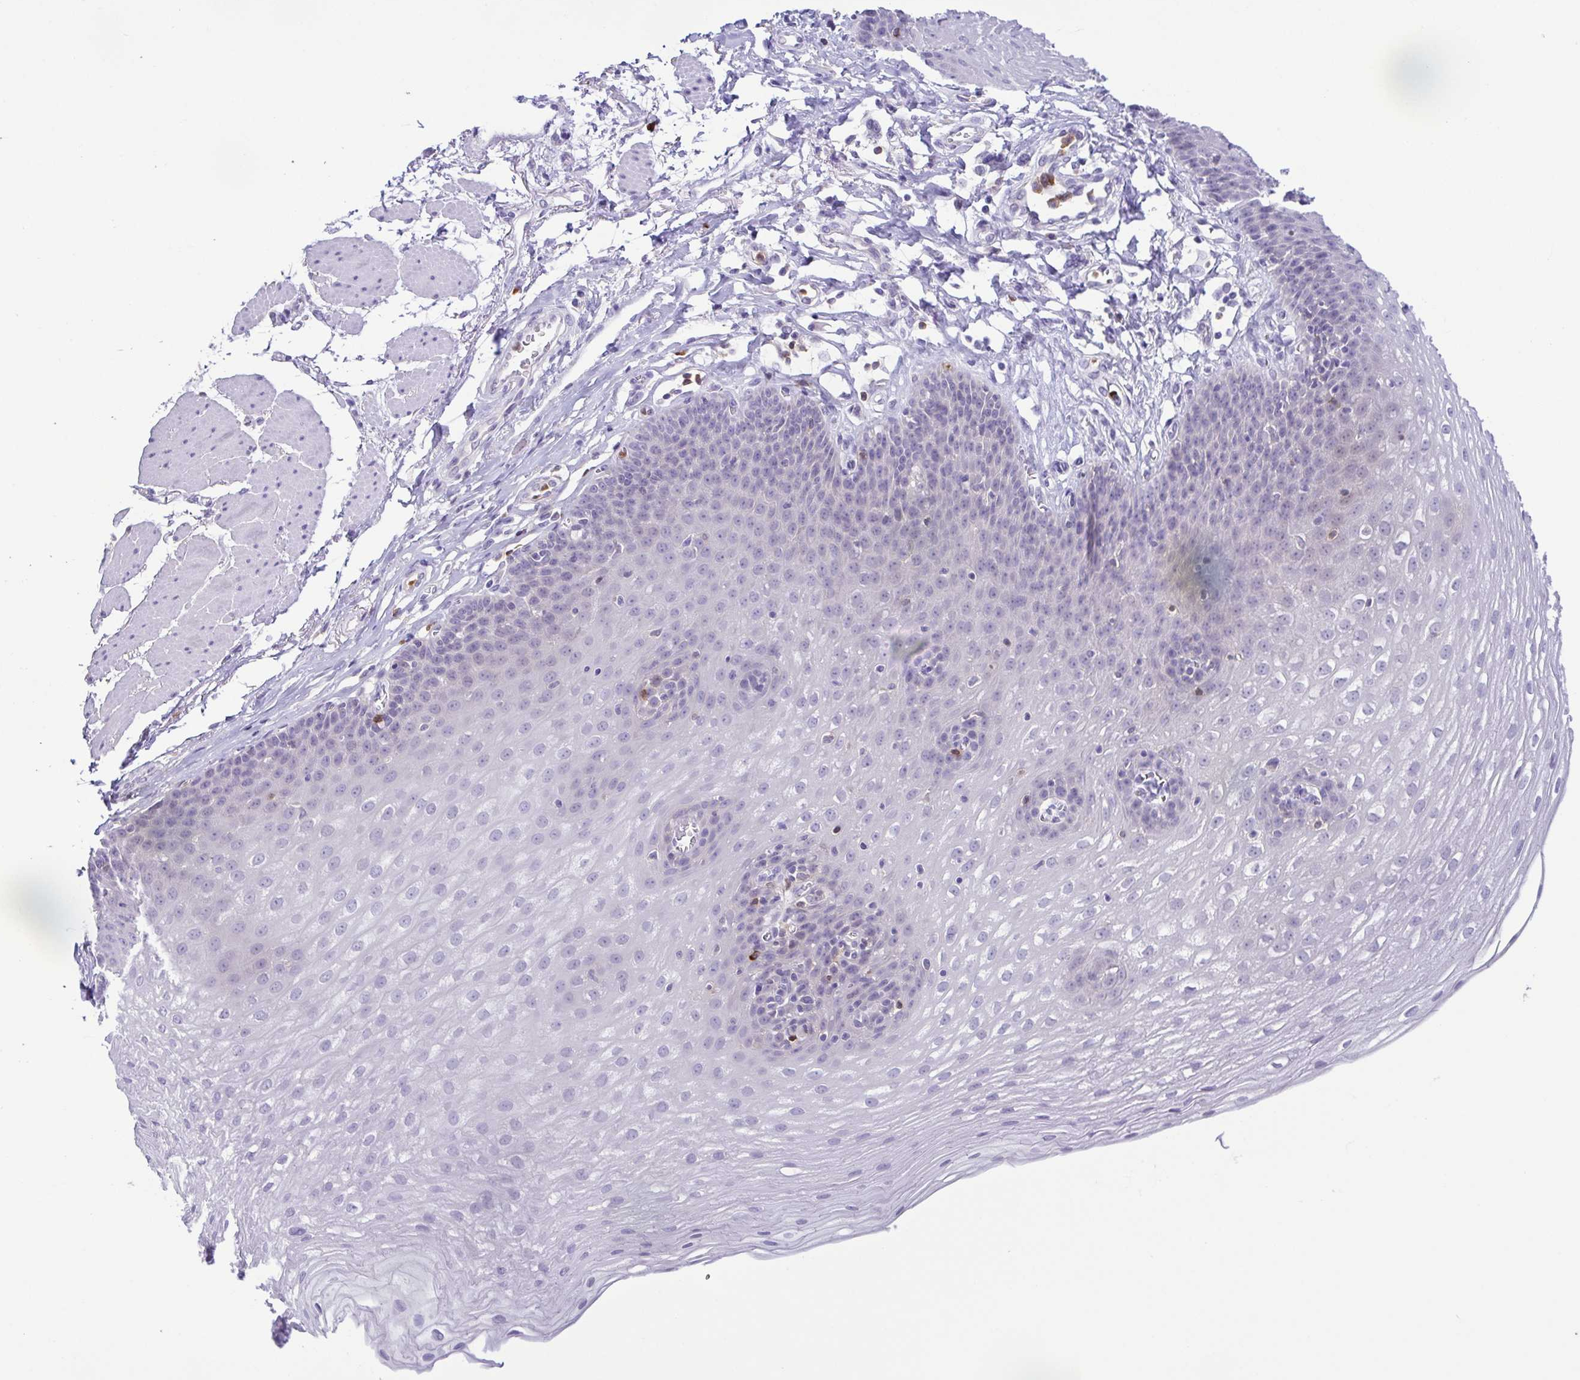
{"staining": {"intensity": "negative", "quantity": "none", "location": "none"}, "tissue": "esophagus", "cell_type": "Squamous epithelial cells", "image_type": "normal", "snomed": [{"axis": "morphology", "description": "Normal tissue, NOS"}, {"axis": "topography", "description": "Esophagus"}], "caption": "The histopathology image demonstrates no significant expression in squamous epithelial cells of esophagus. The staining was performed using DAB to visualize the protein expression in brown, while the nuclei were stained in blue with hematoxylin (Magnification: 20x).", "gene": "PGLYRP1", "patient": {"sex": "female", "age": 81}}